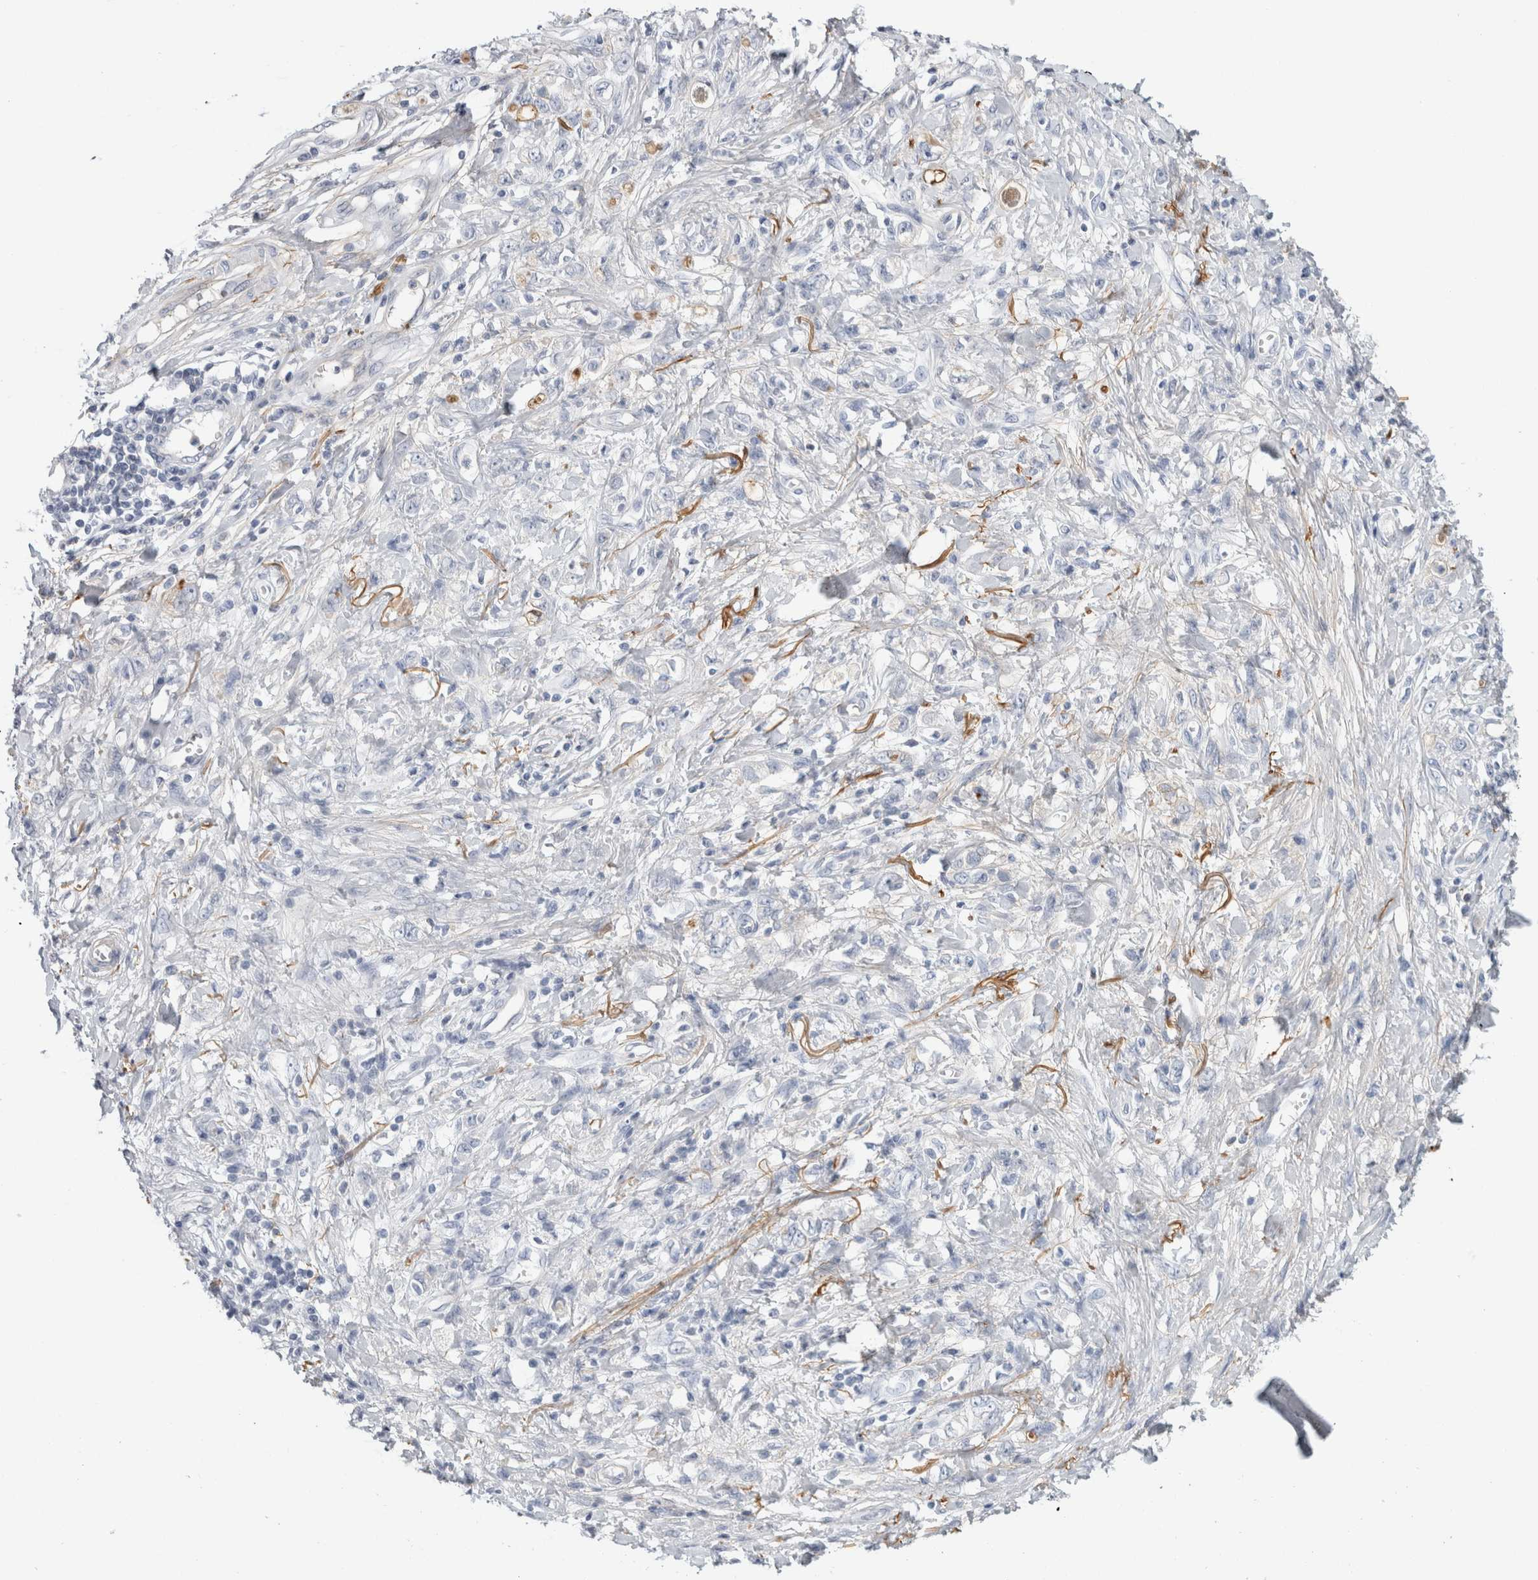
{"staining": {"intensity": "negative", "quantity": "none", "location": "none"}, "tissue": "stomach cancer", "cell_type": "Tumor cells", "image_type": "cancer", "snomed": [{"axis": "morphology", "description": "Adenocarcinoma, NOS"}, {"axis": "topography", "description": "Stomach"}], "caption": "The histopathology image reveals no significant expression in tumor cells of adenocarcinoma (stomach).", "gene": "CD55", "patient": {"sex": "female", "age": 76}}